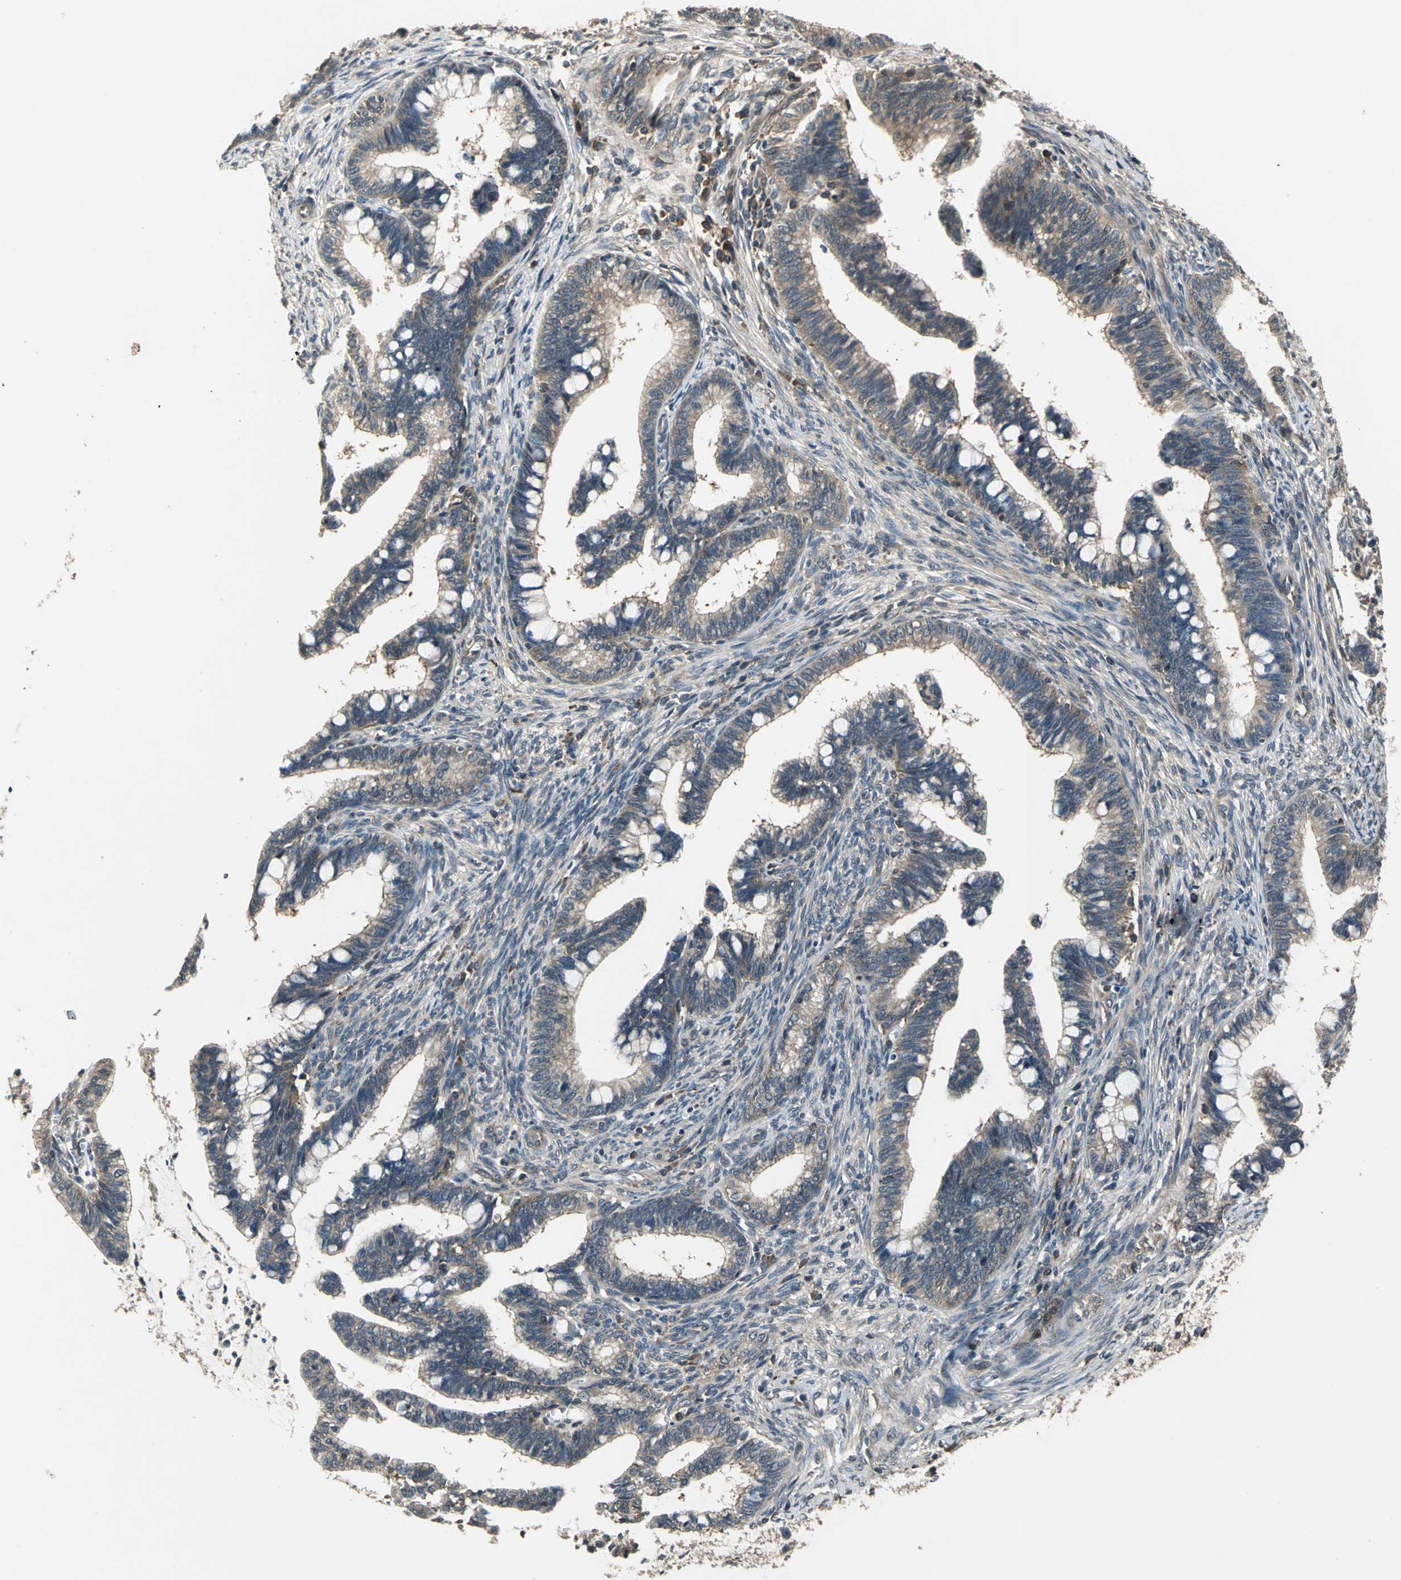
{"staining": {"intensity": "weak", "quantity": ">75%", "location": "cytoplasmic/membranous"}, "tissue": "cervical cancer", "cell_type": "Tumor cells", "image_type": "cancer", "snomed": [{"axis": "morphology", "description": "Adenocarcinoma, NOS"}, {"axis": "topography", "description": "Cervix"}], "caption": "High-magnification brightfield microscopy of cervical cancer stained with DAB (3,3'-diaminobenzidine) (brown) and counterstained with hematoxylin (blue). tumor cells exhibit weak cytoplasmic/membranous expression is present in about>75% of cells. Ihc stains the protein of interest in brown and the nuclei are stained blue.", "gene": "EIF2B2", "patient": {"sex": "female", "age": 36}}